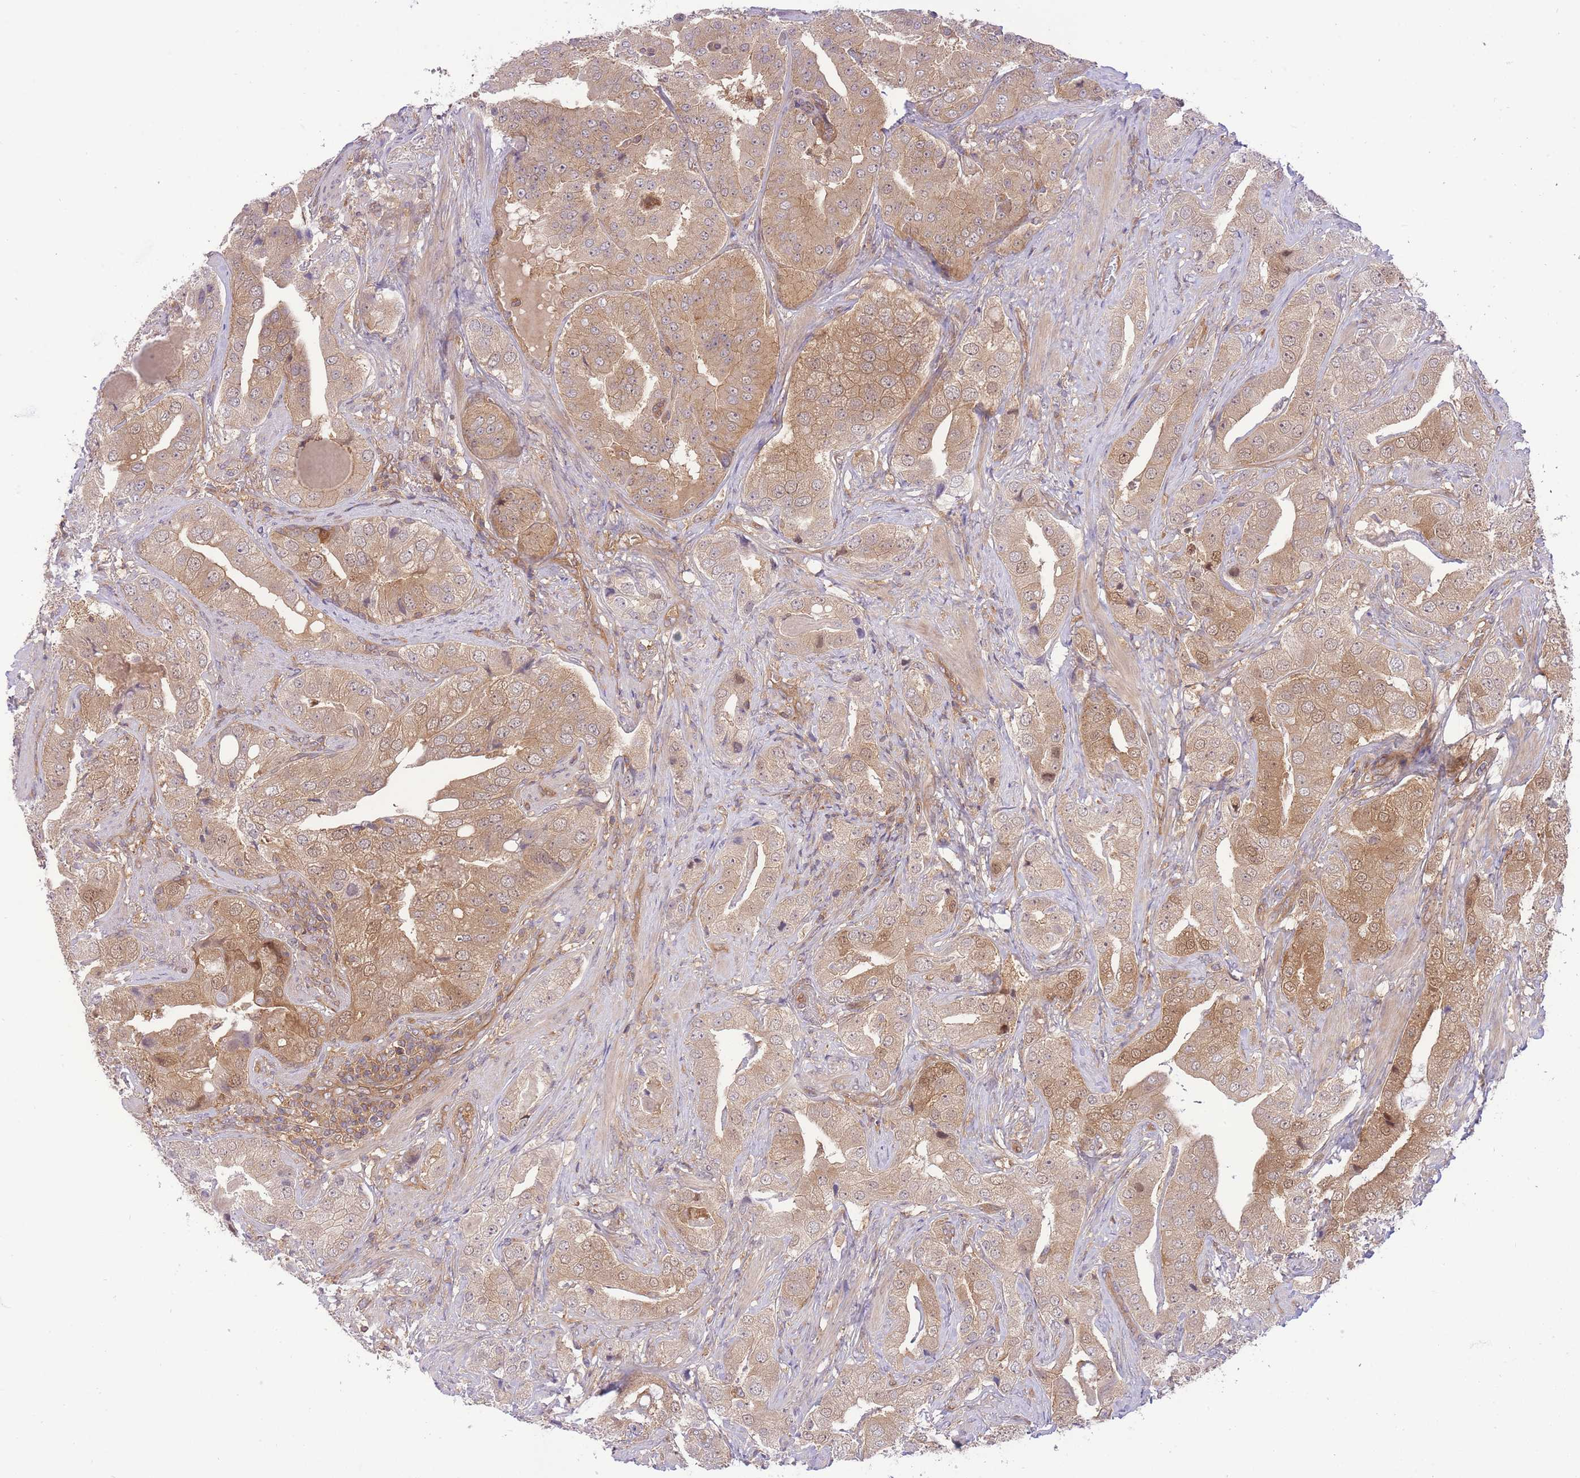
{"staining": {"intensity": "moderate", "quantity": ">75%", "location": "cytoplasmic/membranous,nuclear"}, "tissue": "prostate cancer", "cell_type": "Tumor cells", "image_type": "cancer", "snomed": [{"axis": "morphology", "description": "Adenocarcinoma, High grade"}, {"axis": "topography", "description": "Prostate"}], "caption": "Adenocarcinoma (high-grade) (prostate) tissue exhibits moderate cytoplasmic/membranous and nuclear positivity in approximately >75% of tumor cells, visualized by immunohistochemistry. The protein is stained brown, and the nuclei are stained in blue (DAB IHC with brightfield microscopy, high magnification).", "gene": "PREP", "patient": {"sex": "male", "age": 63}}